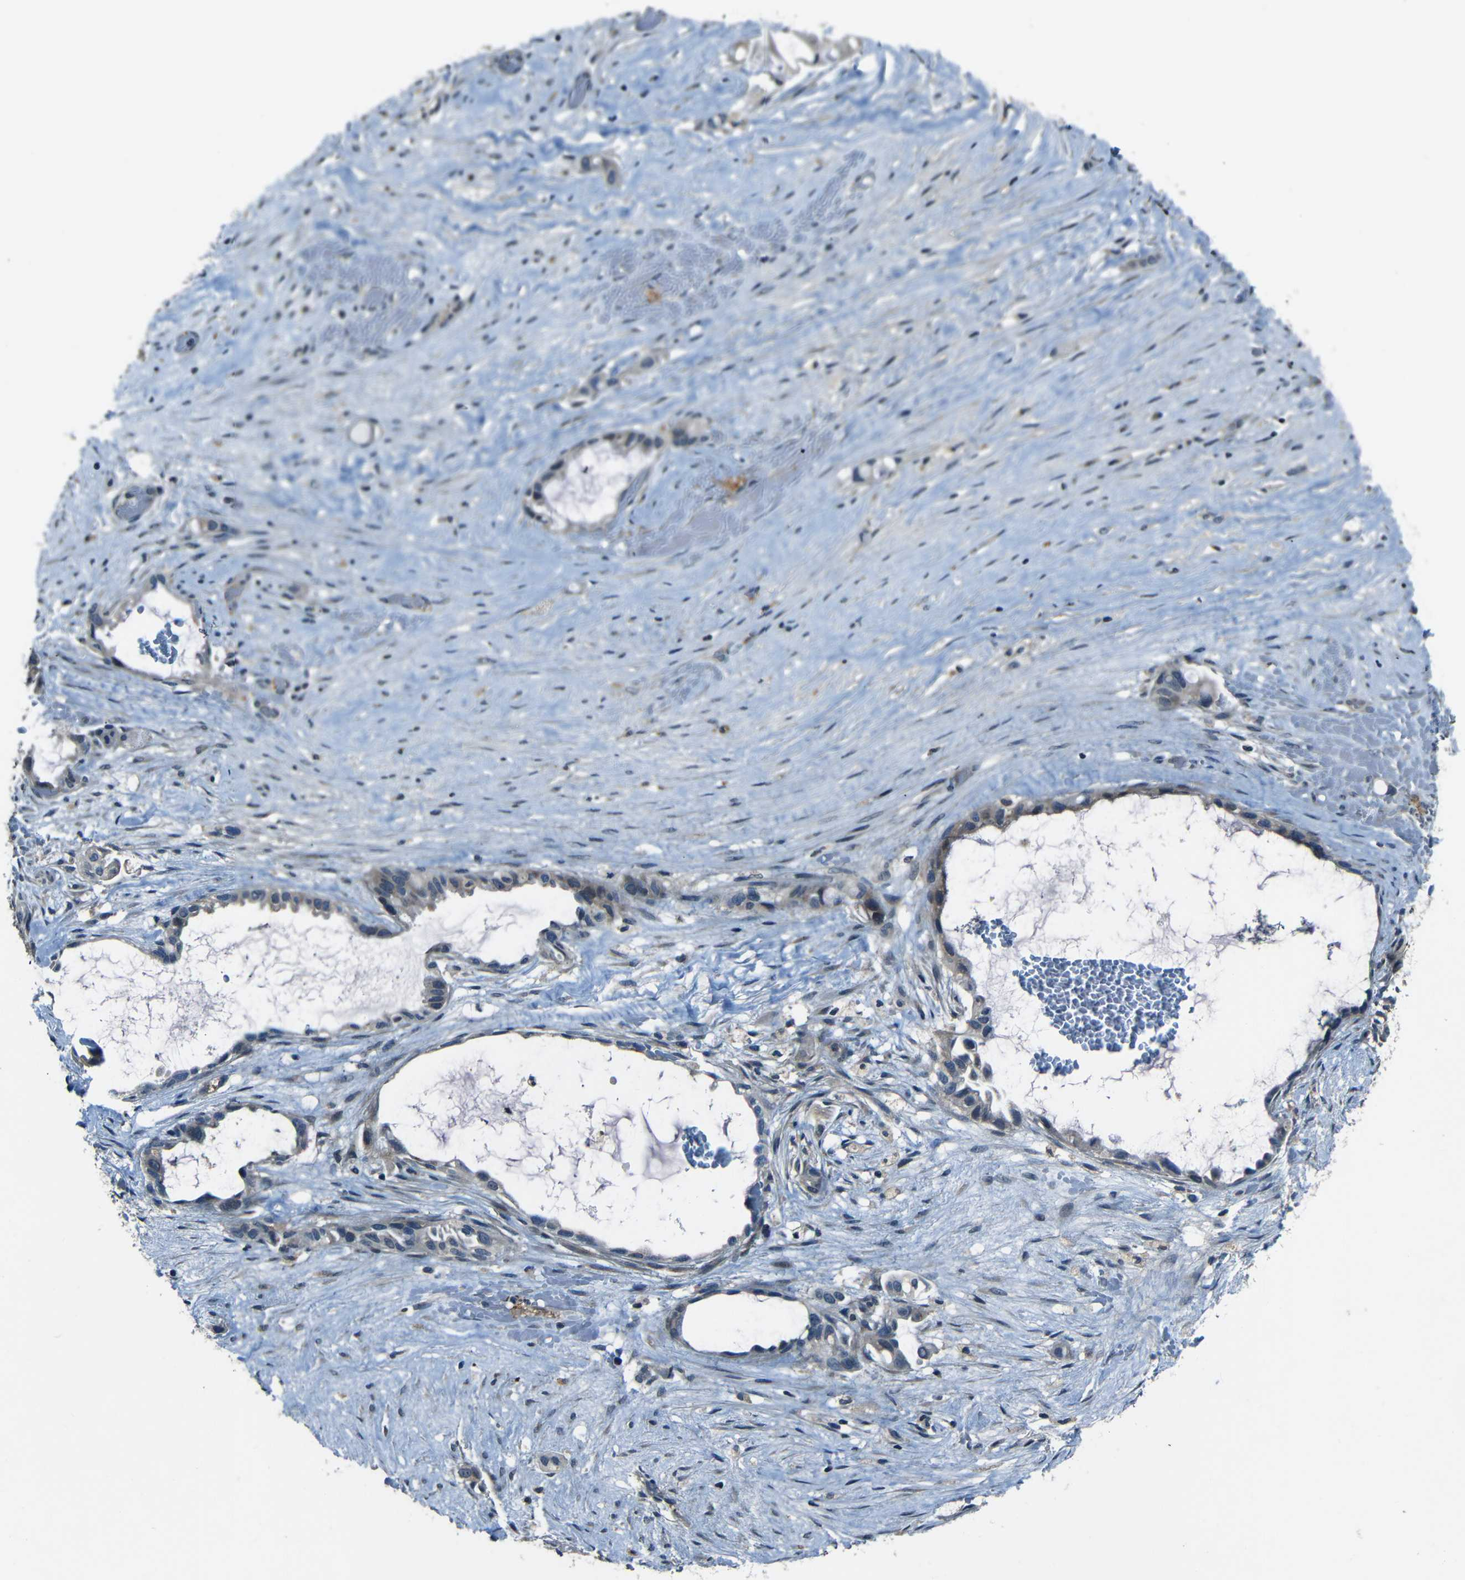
{"staining": {"intensity": "negative", "quantity": "none", "location": "none"}, "tissue": "liver cancer", "cell_type": "Tumor cells", "image_type": "cancer", "snomed": [{"axis": "morphology", "description": "Cholangiocarcinoma"}, {"axis": "topography", "description": "Liver"}], "caption": "The photomicrograph reveals no staining of tumor cells in cholangiocarcinoma (liver).", "gene": "SLA", "patient": {"sex": "female", "age": 65}}